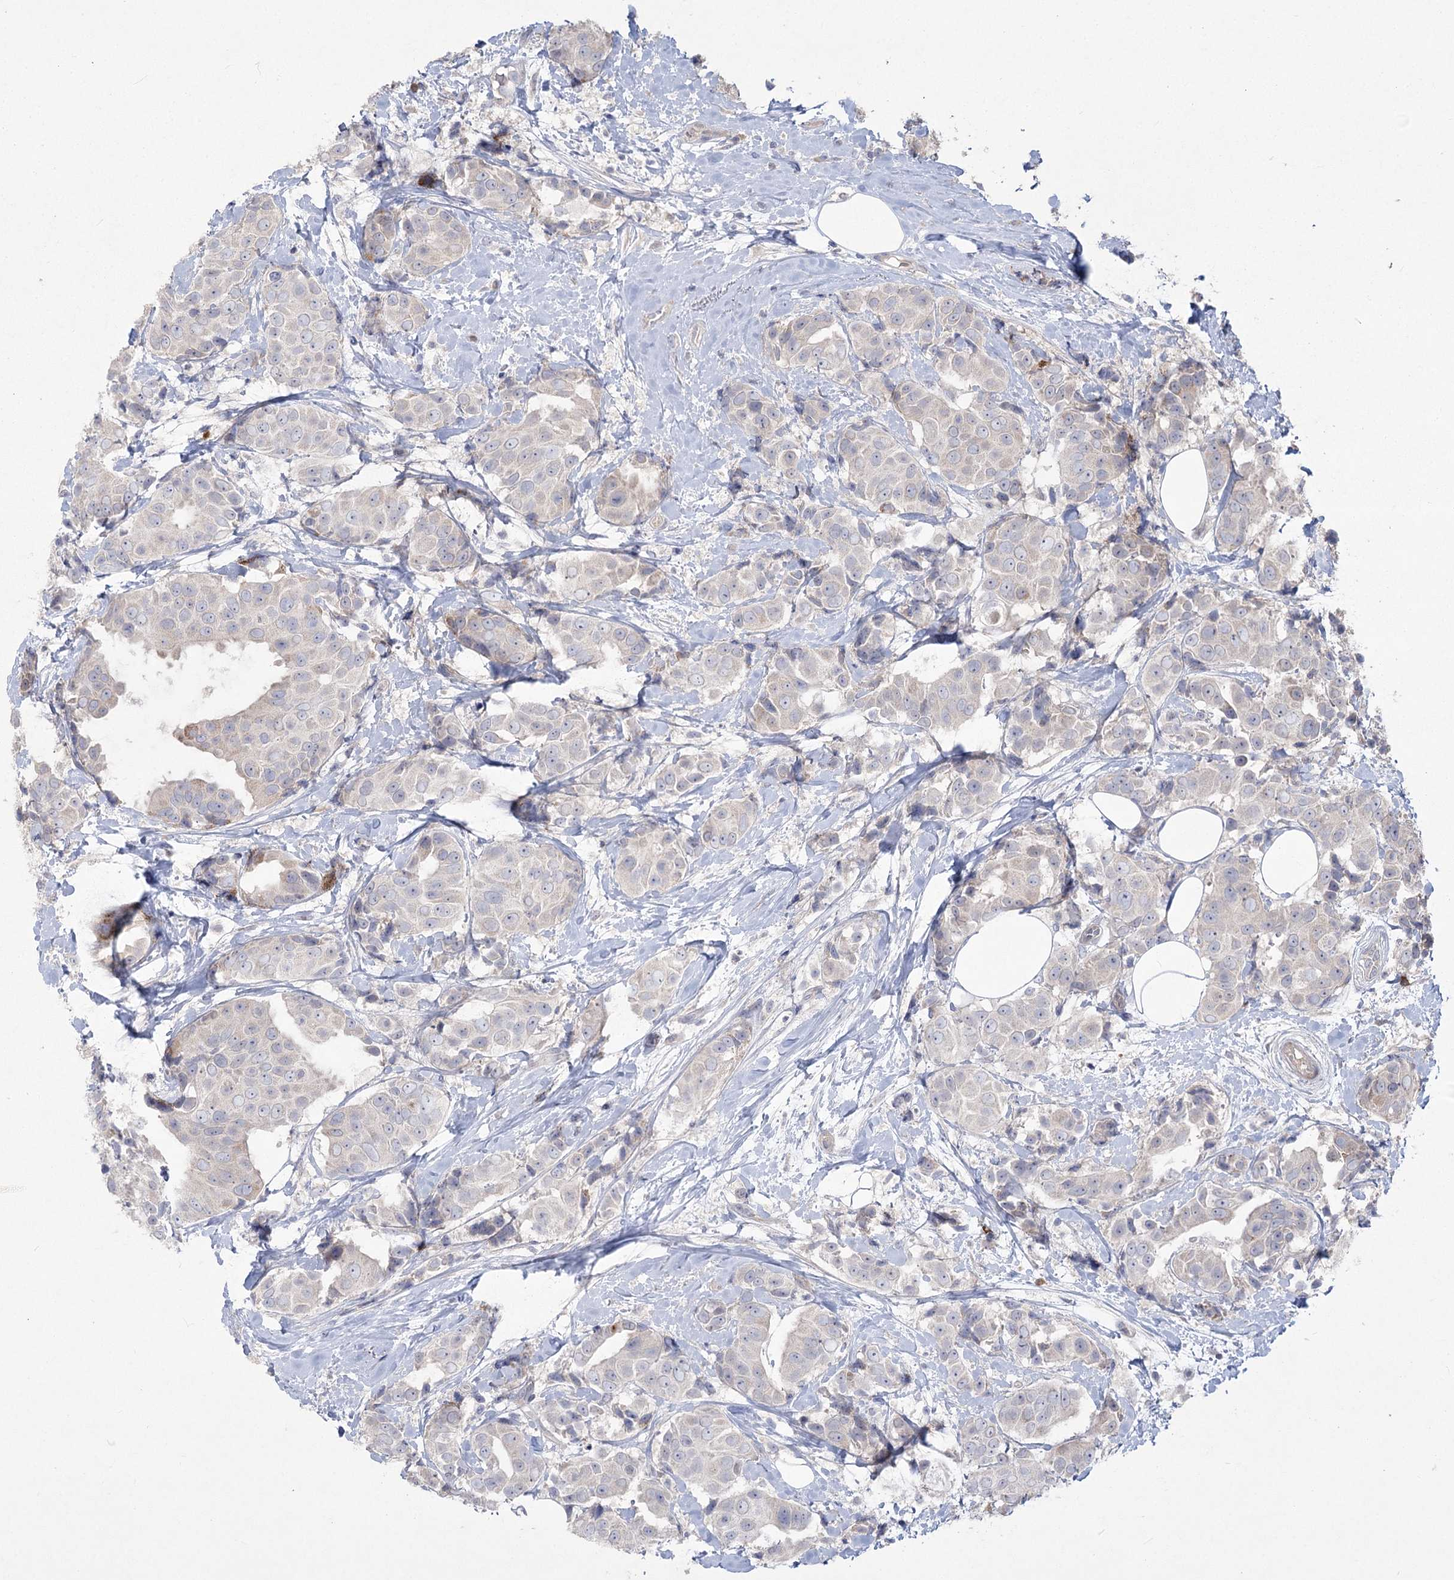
{"staining": {"intensity": "negative", "quantity": "none", "location": "none"}, "tissue": "breast cancer", "cell_type": "Tumor cells", "image_type": "cancer", "snomed": [{"axis": "morphology", "description": "Normal tissue, NOS"}, {"axis": "morphology", "description": "Duct carcinoma"}, {"axis": "topography", "description": "Breast"}], "caption": "An IHC image of breast cancer (invasive ductal carcinoma) is shown. There is no staining in tumor cells of breast cancer (invasive ductal carcinoma).", "gene": "CAMTA1", "patient": {"sex": "female", "age": 39}}